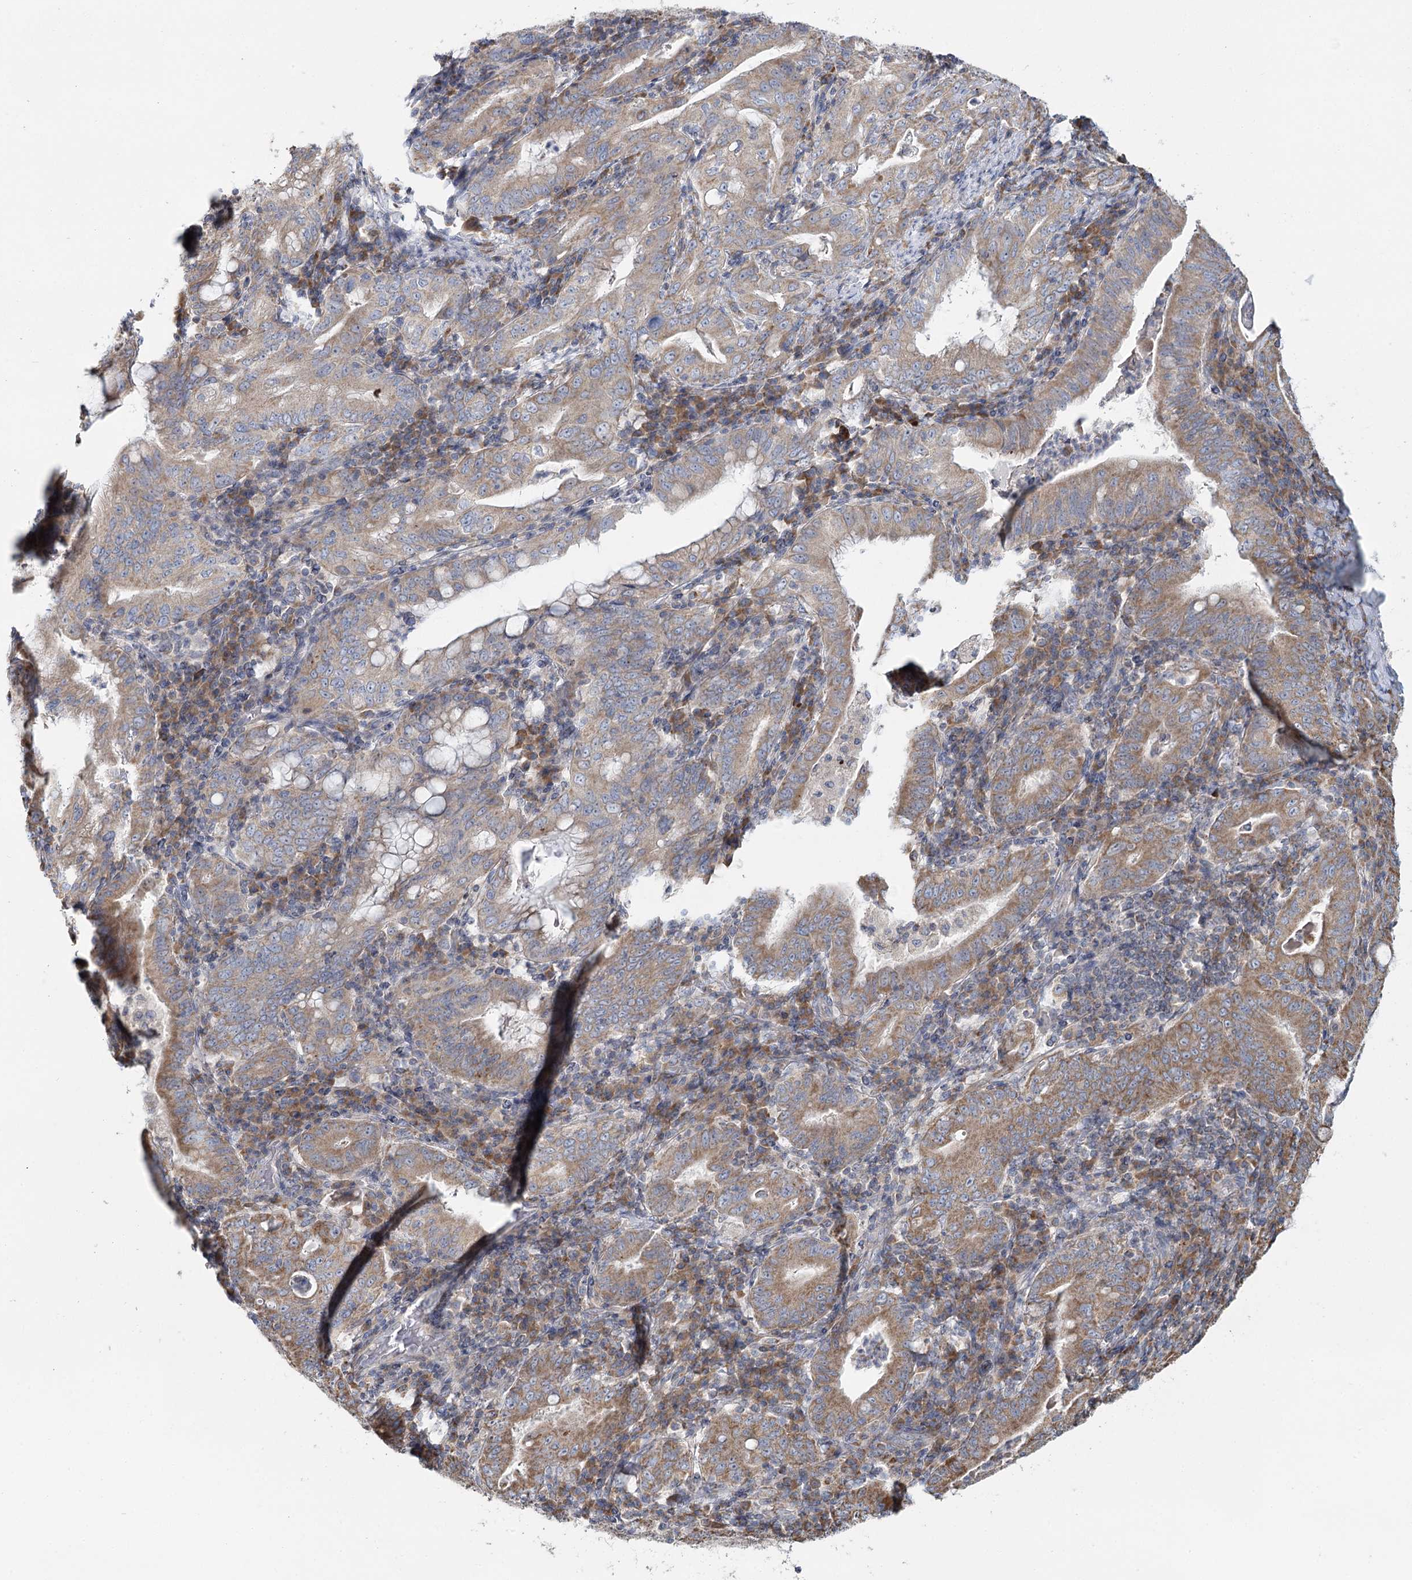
{"staining": {"intensity": "moderate", "quantity": ">75%", "location": "cytoplasmic/membranous"}, "tissue": "stomach cancer", "cell_type": "Tumor cells", "image_type": "cancer", "snomed": [{"axis": "morphology", "description": "Normal tissue, NOS"}, {"axis": "morphology", "description": "Adenocarcinoma, NOS"}, {"axis": "topography", "description": "Esophagus"}, {"axis": "topography", "description": "Stomach, upper"}, {"axis": "topography", "description": "Peripheral nerve tissue"}], "caption": "Stomach adenocarcinoma tissue displays moderate cytoplasmic/membranous staining in about >75% of tumor cells", "gene": "ACOX2", "patient": {"sex": "male", "age": 62}}